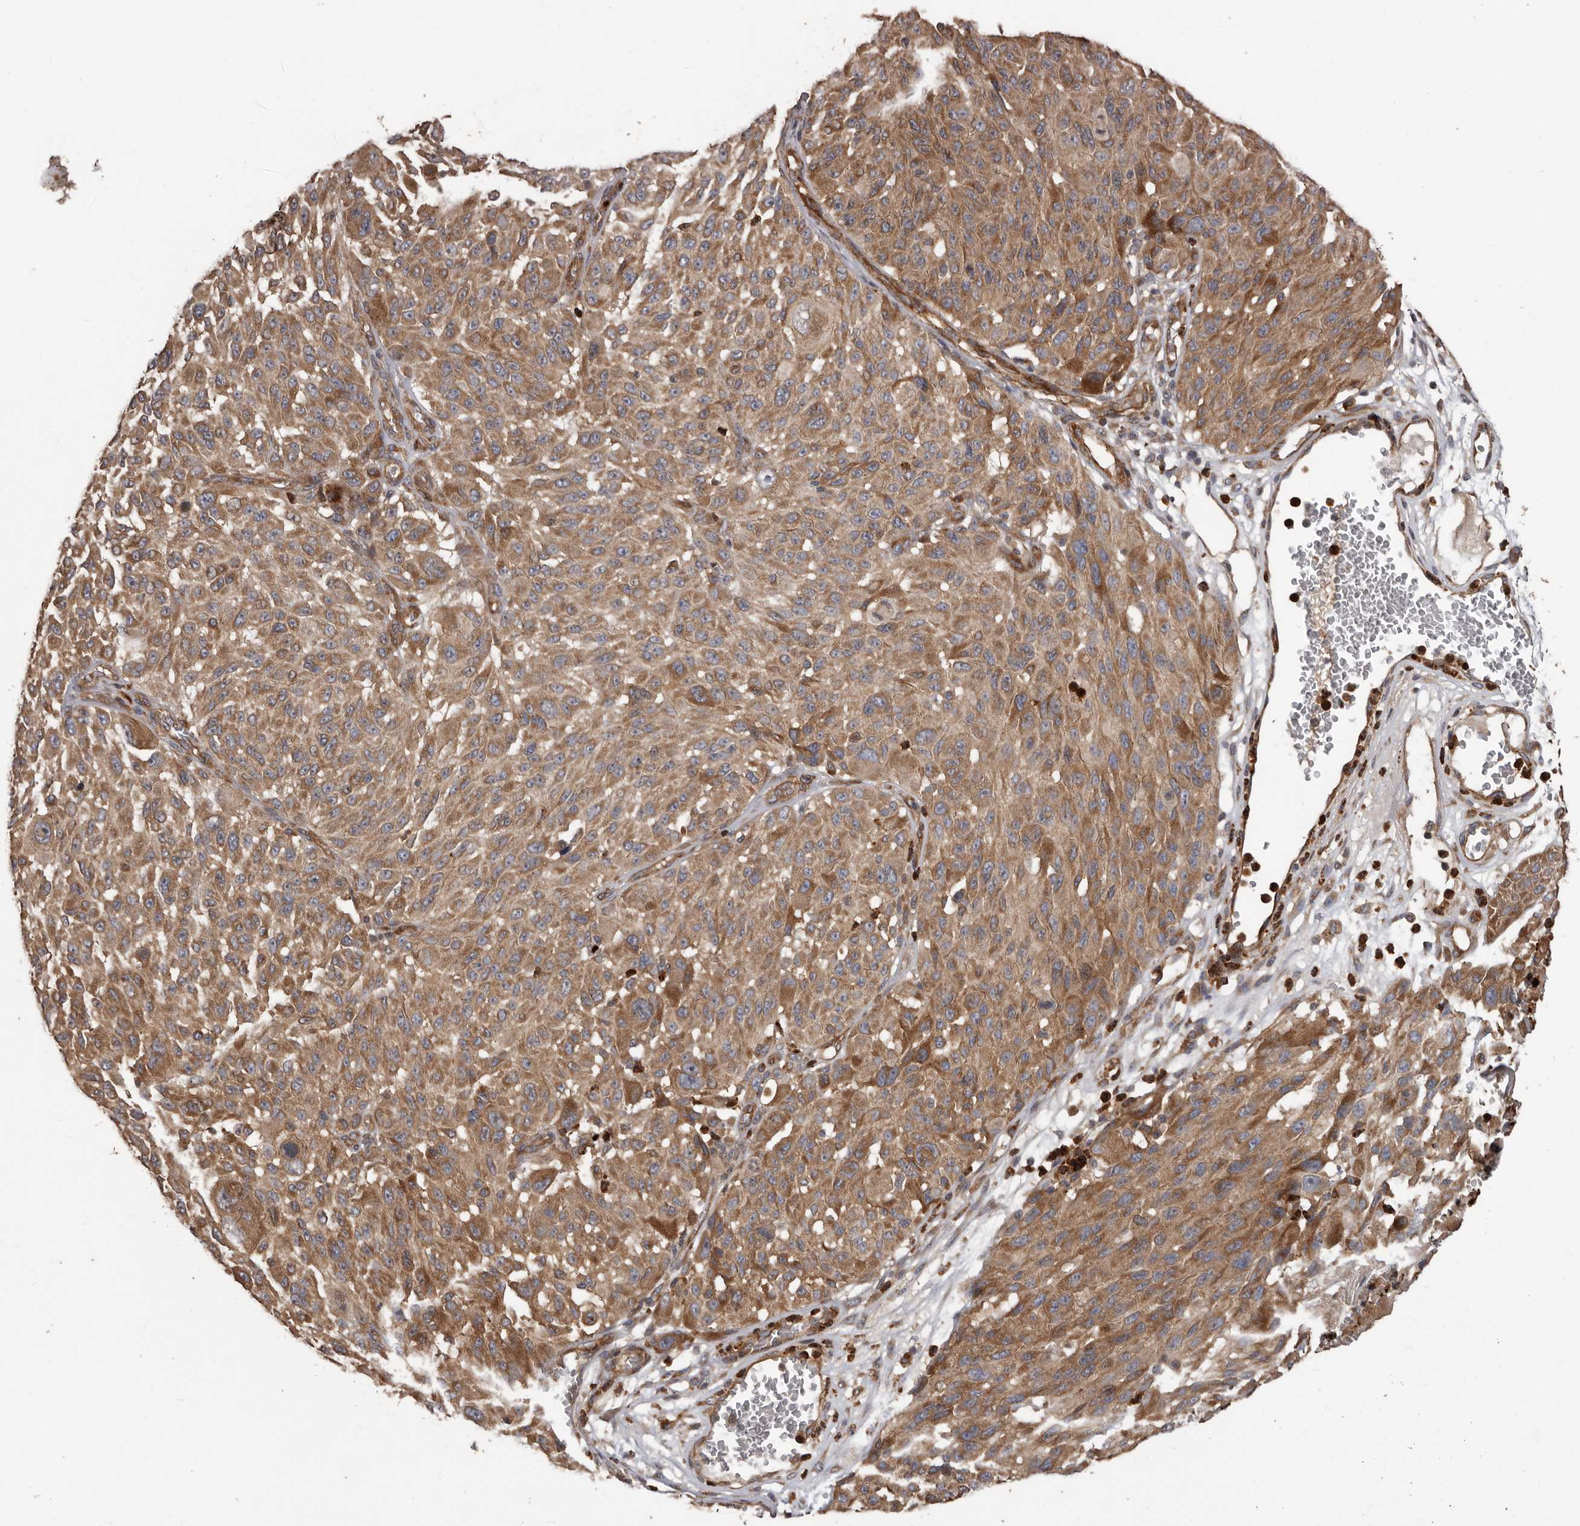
{"staining": {"intensity": "moderate", "quantity": ">75%", "location": "cytoplasmic/membranous"}, "tissue": "melanoma", "cell_type": "Tumor cells", "image_type": "cancer", "snomed": [{"axis": "morphology", "description": "Malignant melanoma, NOS"}, {"axis": "topography", "description": "Skin"}], "caption": "About >75% of tumor cells in melanoma demonstrate moderate cytoplasmic/membranous protein staining as visualized by brown immunohistochemical staining.", "gene": "ARHGEF5", "patient": {"sex": "male", "age": 83}}